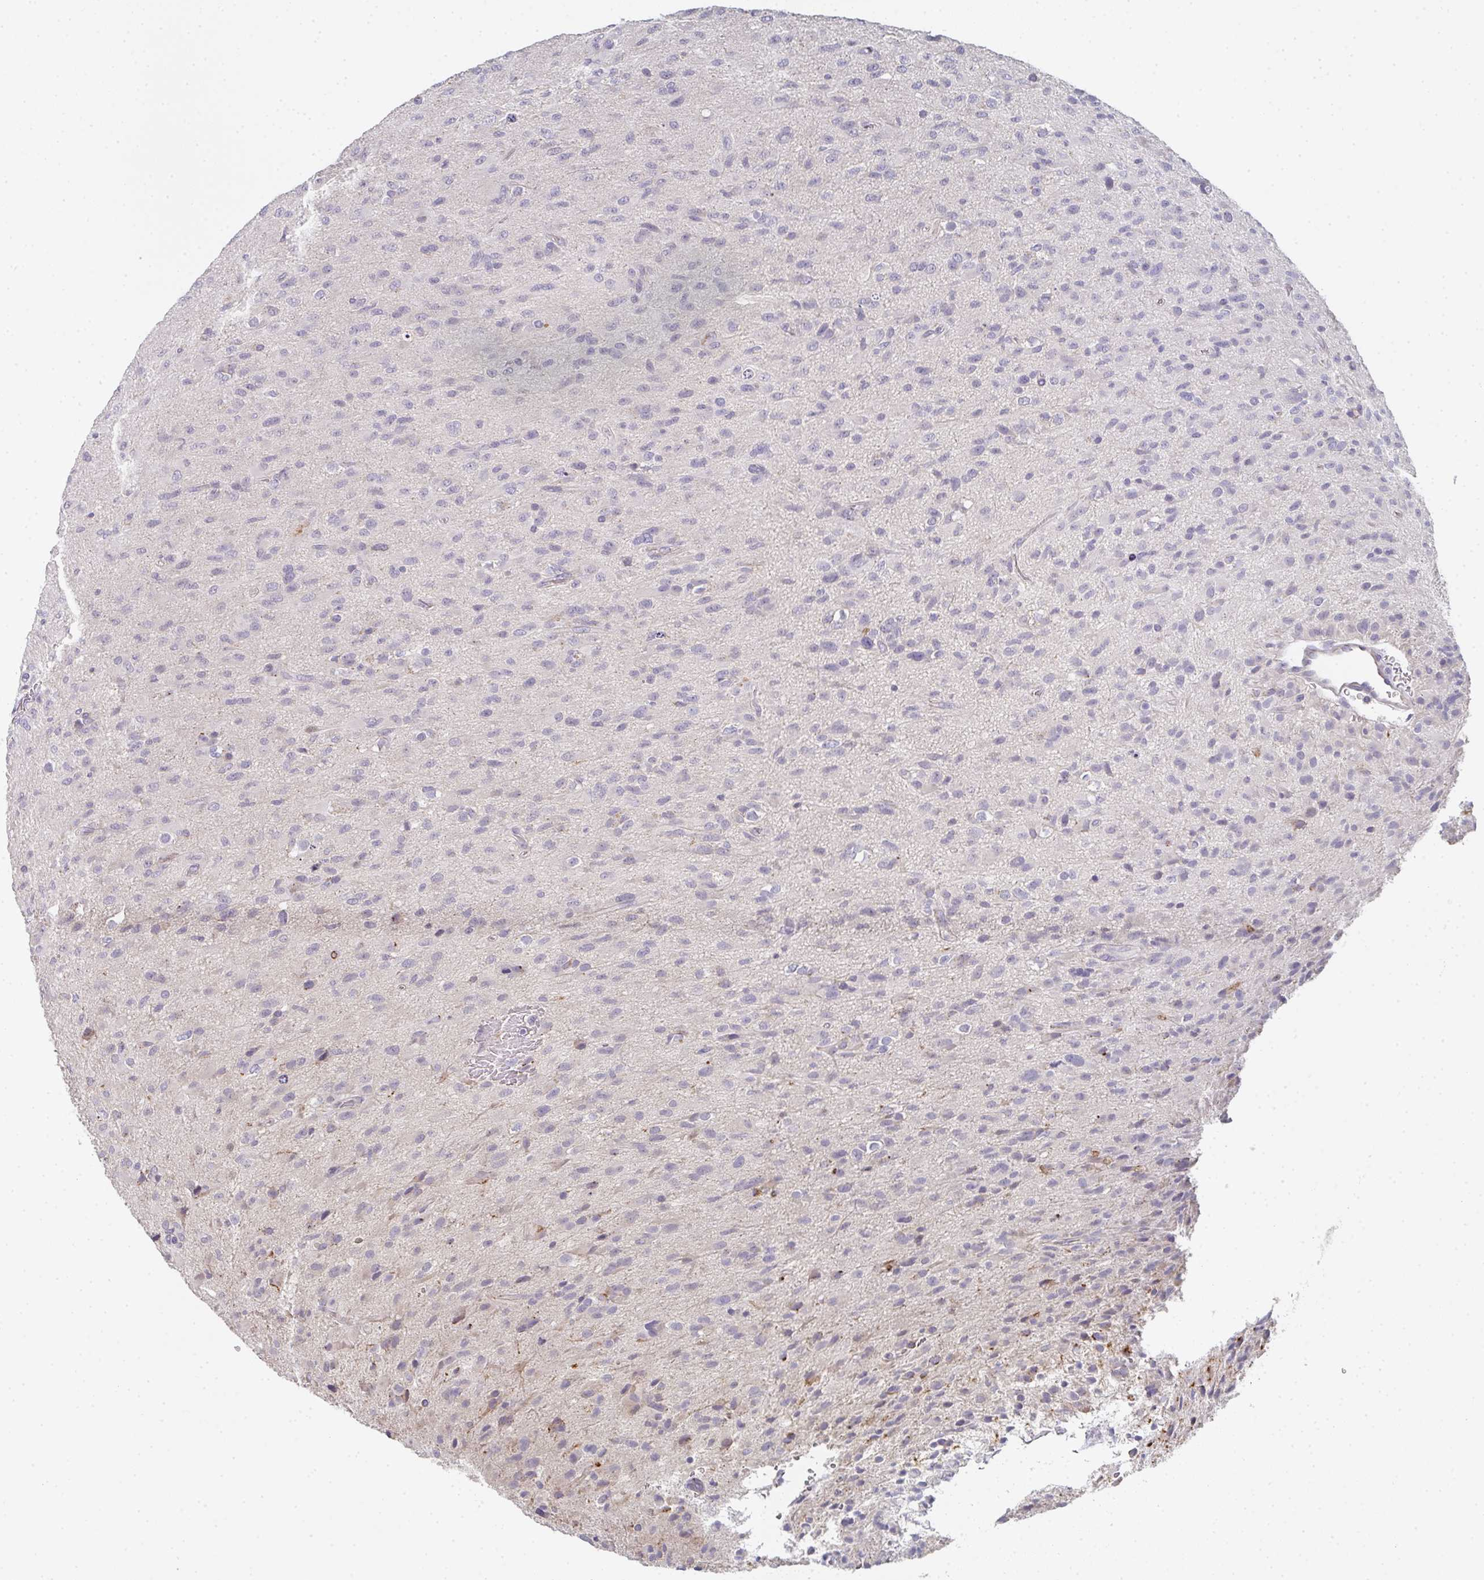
{"staining": {"intensity": "negative", "quantity": "none", "location": "none"}, "tissue": "glioma", "cell_type": "Tumor cells", "image_type": "cancer", "snomed": [{"axis": "morphology", "description": "Glioma, malignant, Low grade"}, {"axis": "topography", "description": "Brain"}], "caption": "An IHC histopathology image of malignant glioma (low-grade) is shown. There is no staining in tumor cells of malignant glioma (low-grade). (DAB (3,3'-diaminobenzidine) IHC, high magnification).", "gene": "CHMP5", "patient": {"sex": "male", "age": 65}}